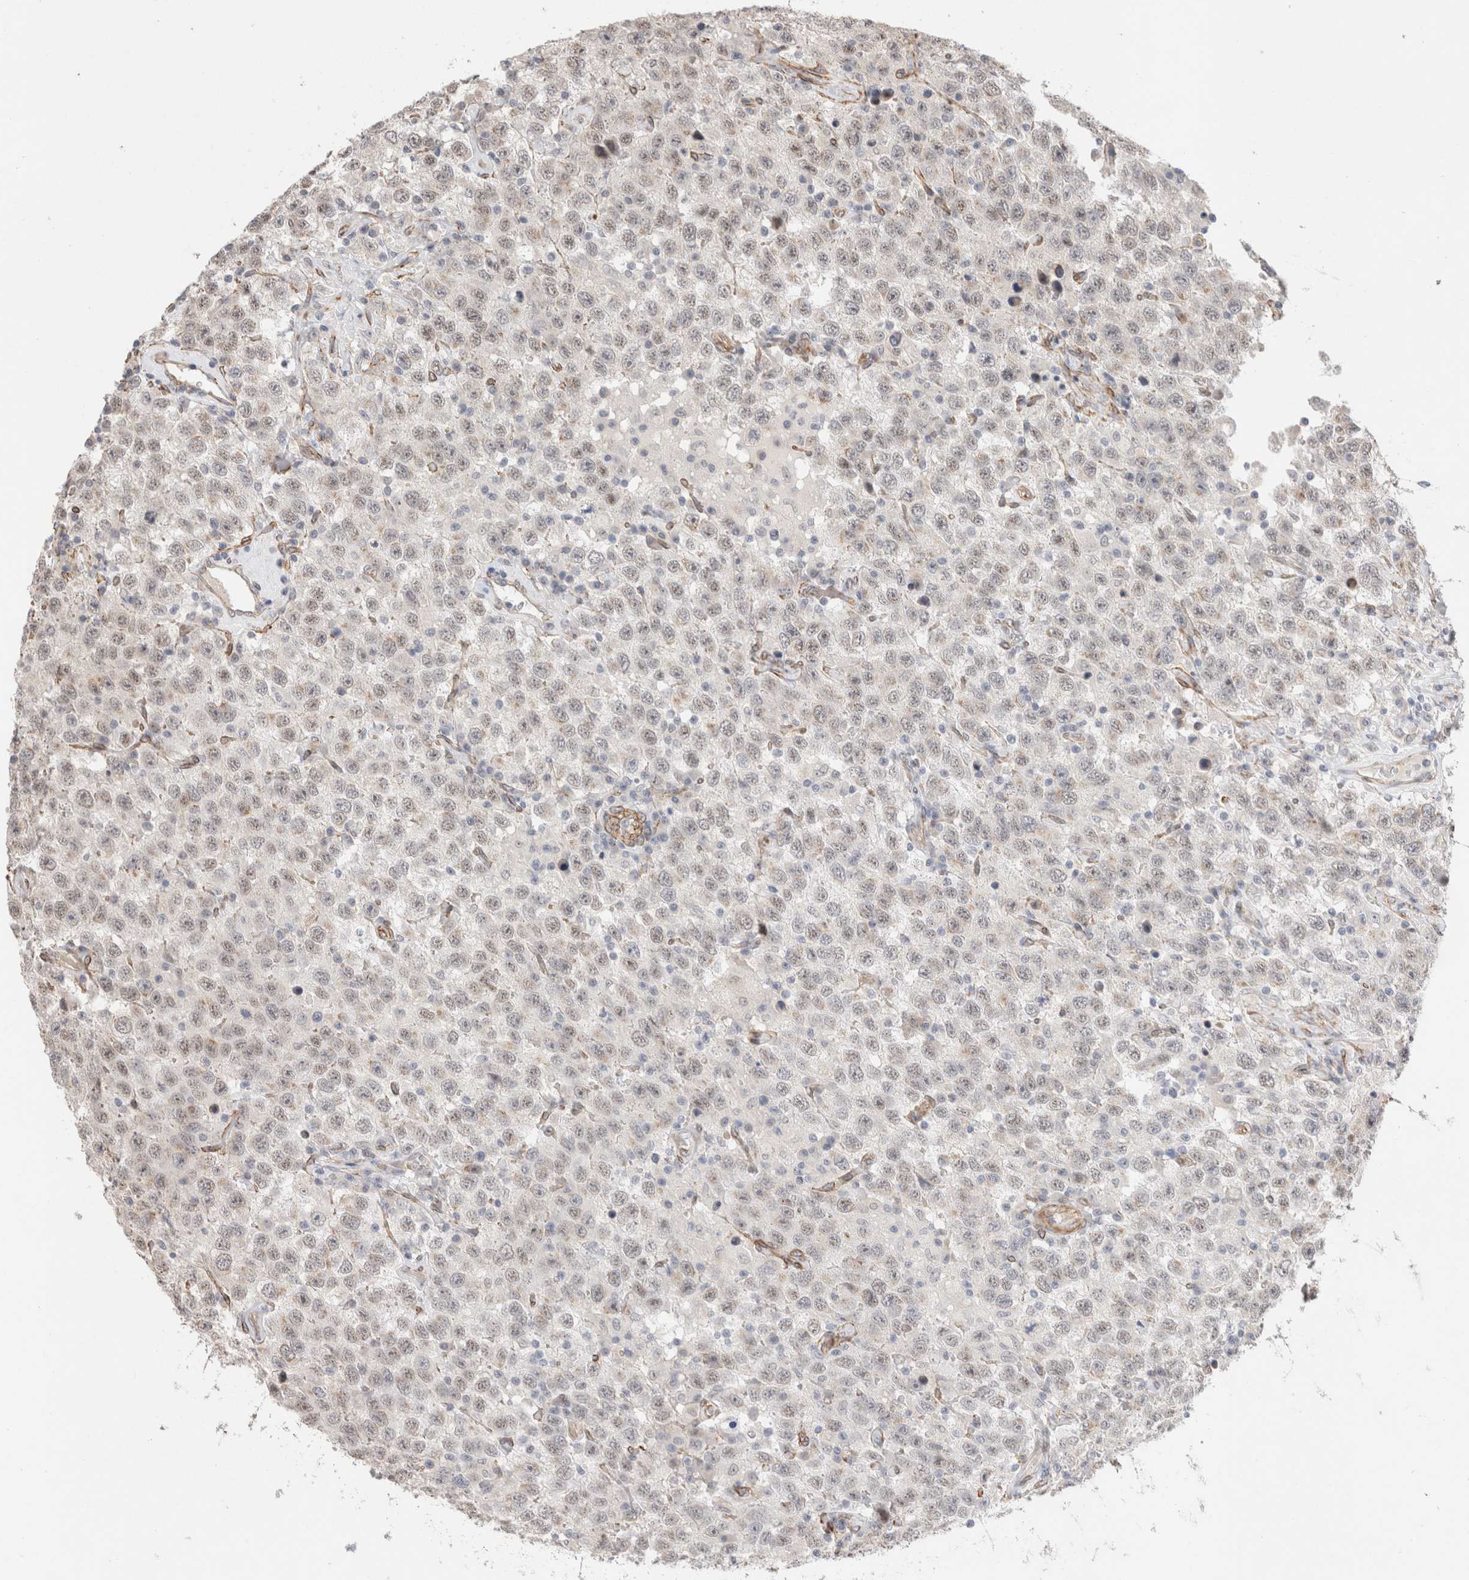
{"staining": {"intensity": "weak", "quantity": "25%-75%", "location": "cytoplasmic/membranous,nuclear"}, "tissue": "testis cancer", "cell_type": "Tumor cells", "image_type": "cancer", "snomed": [{"axis": "morphology", "description": "Seminoma, NOS"}, {"axis": "topography", "description": "Testis"}], "caption": "A micrograph of human testis cancer (seminoma) stained for a protein displays weak cytoplasmic/membranous and nuclear brown staining in tumor cells.", "gene": "CAAP1", "patient": {"sex": "male", "age": 41}}